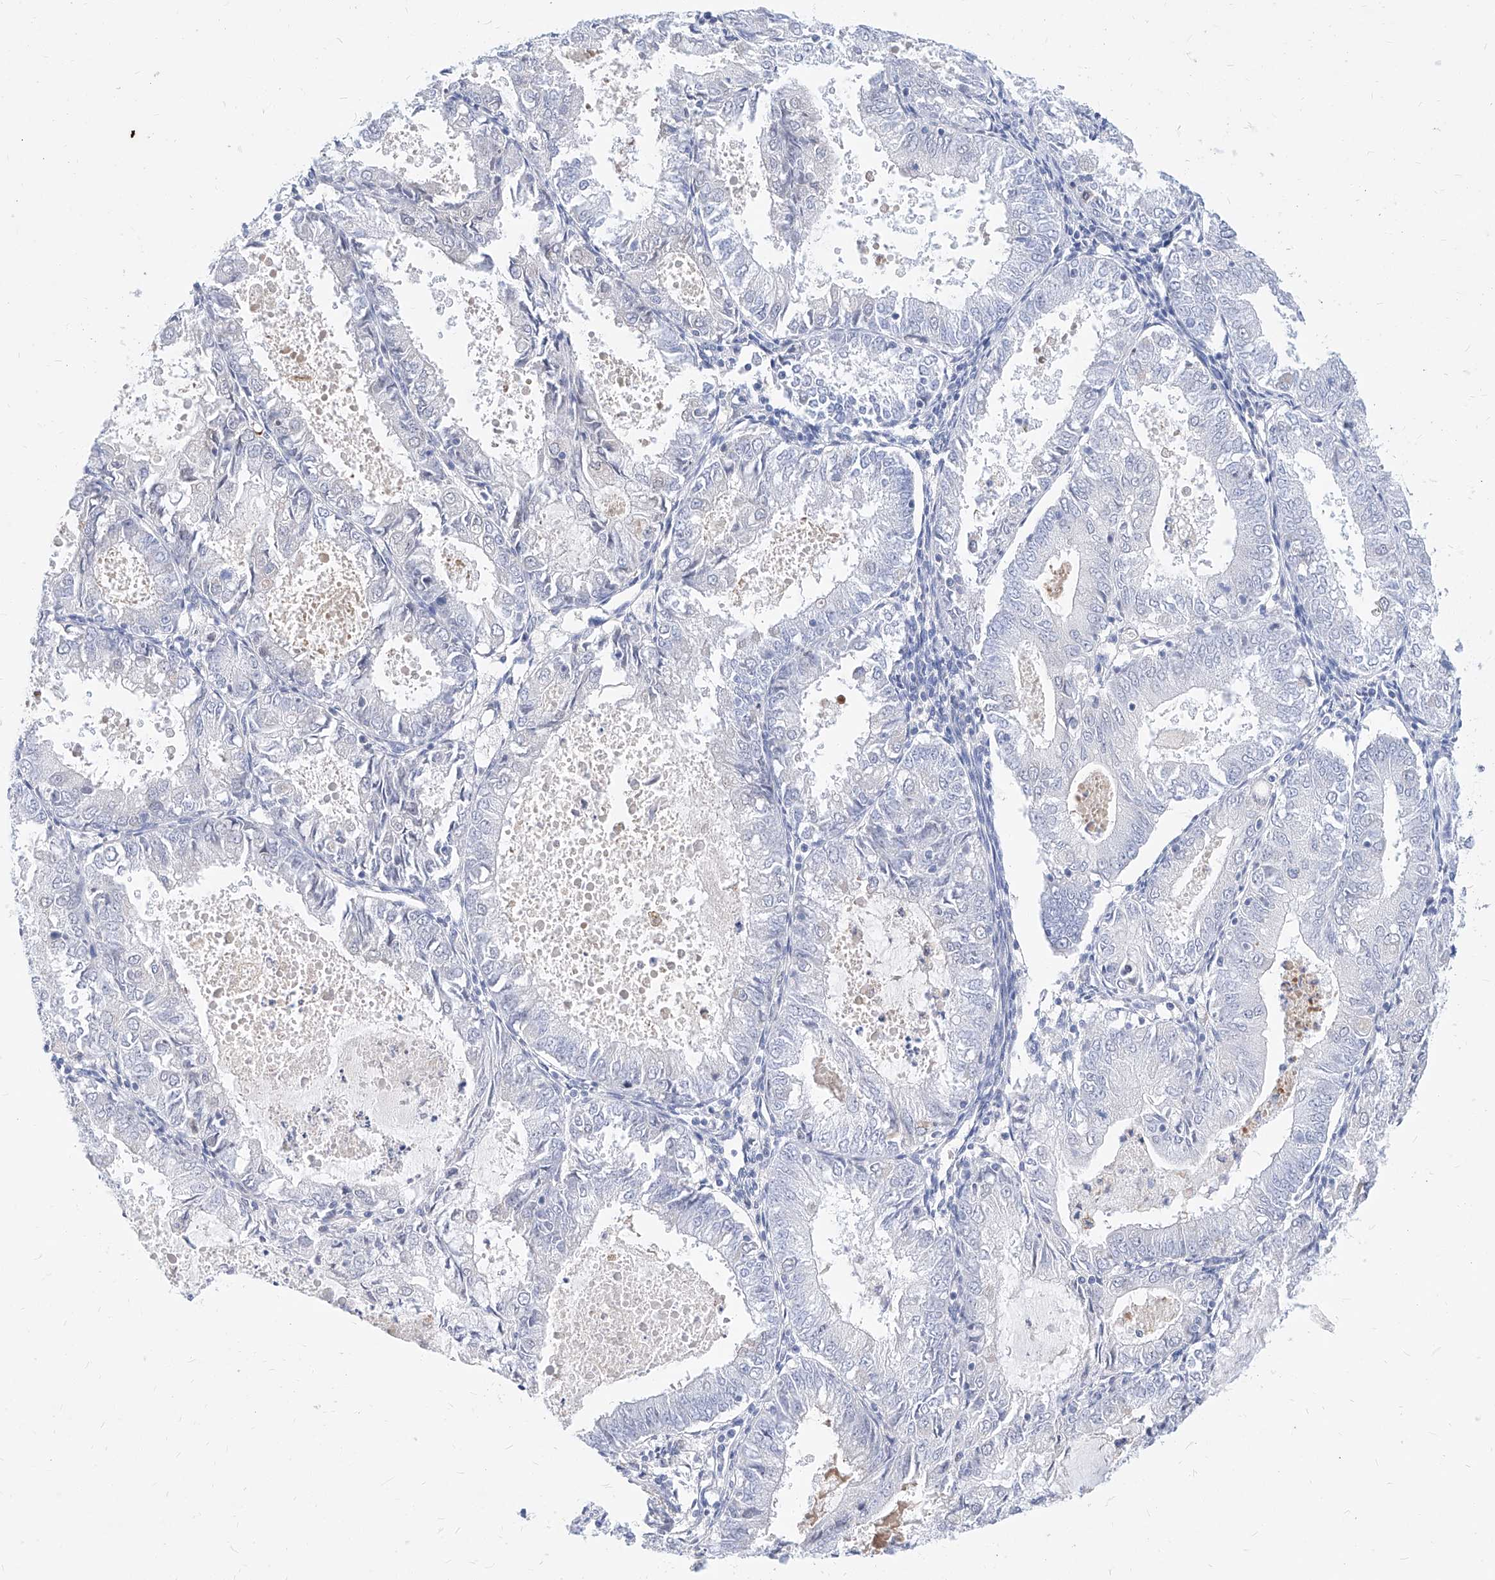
{"staining": {"intensity": "negative", "quantity": "none", "location": "none"}, "tissue": "endometrial cancer", "cell_type": "Tumor cells", "image_type": "cancer", "snomed": [{"axis": "morphology", "description": "Adenocarcinoma, NOS"}, {"axis": "topography", "description": "Endometrium"}], "caption": "A micrograph of endometrial adenocarcinoma stained for a protein reveals no brown staining in tumor cells. Nuclei are stained in blue.", "gene": "MX2", "patient": {"sex": "female", "age": 57}}